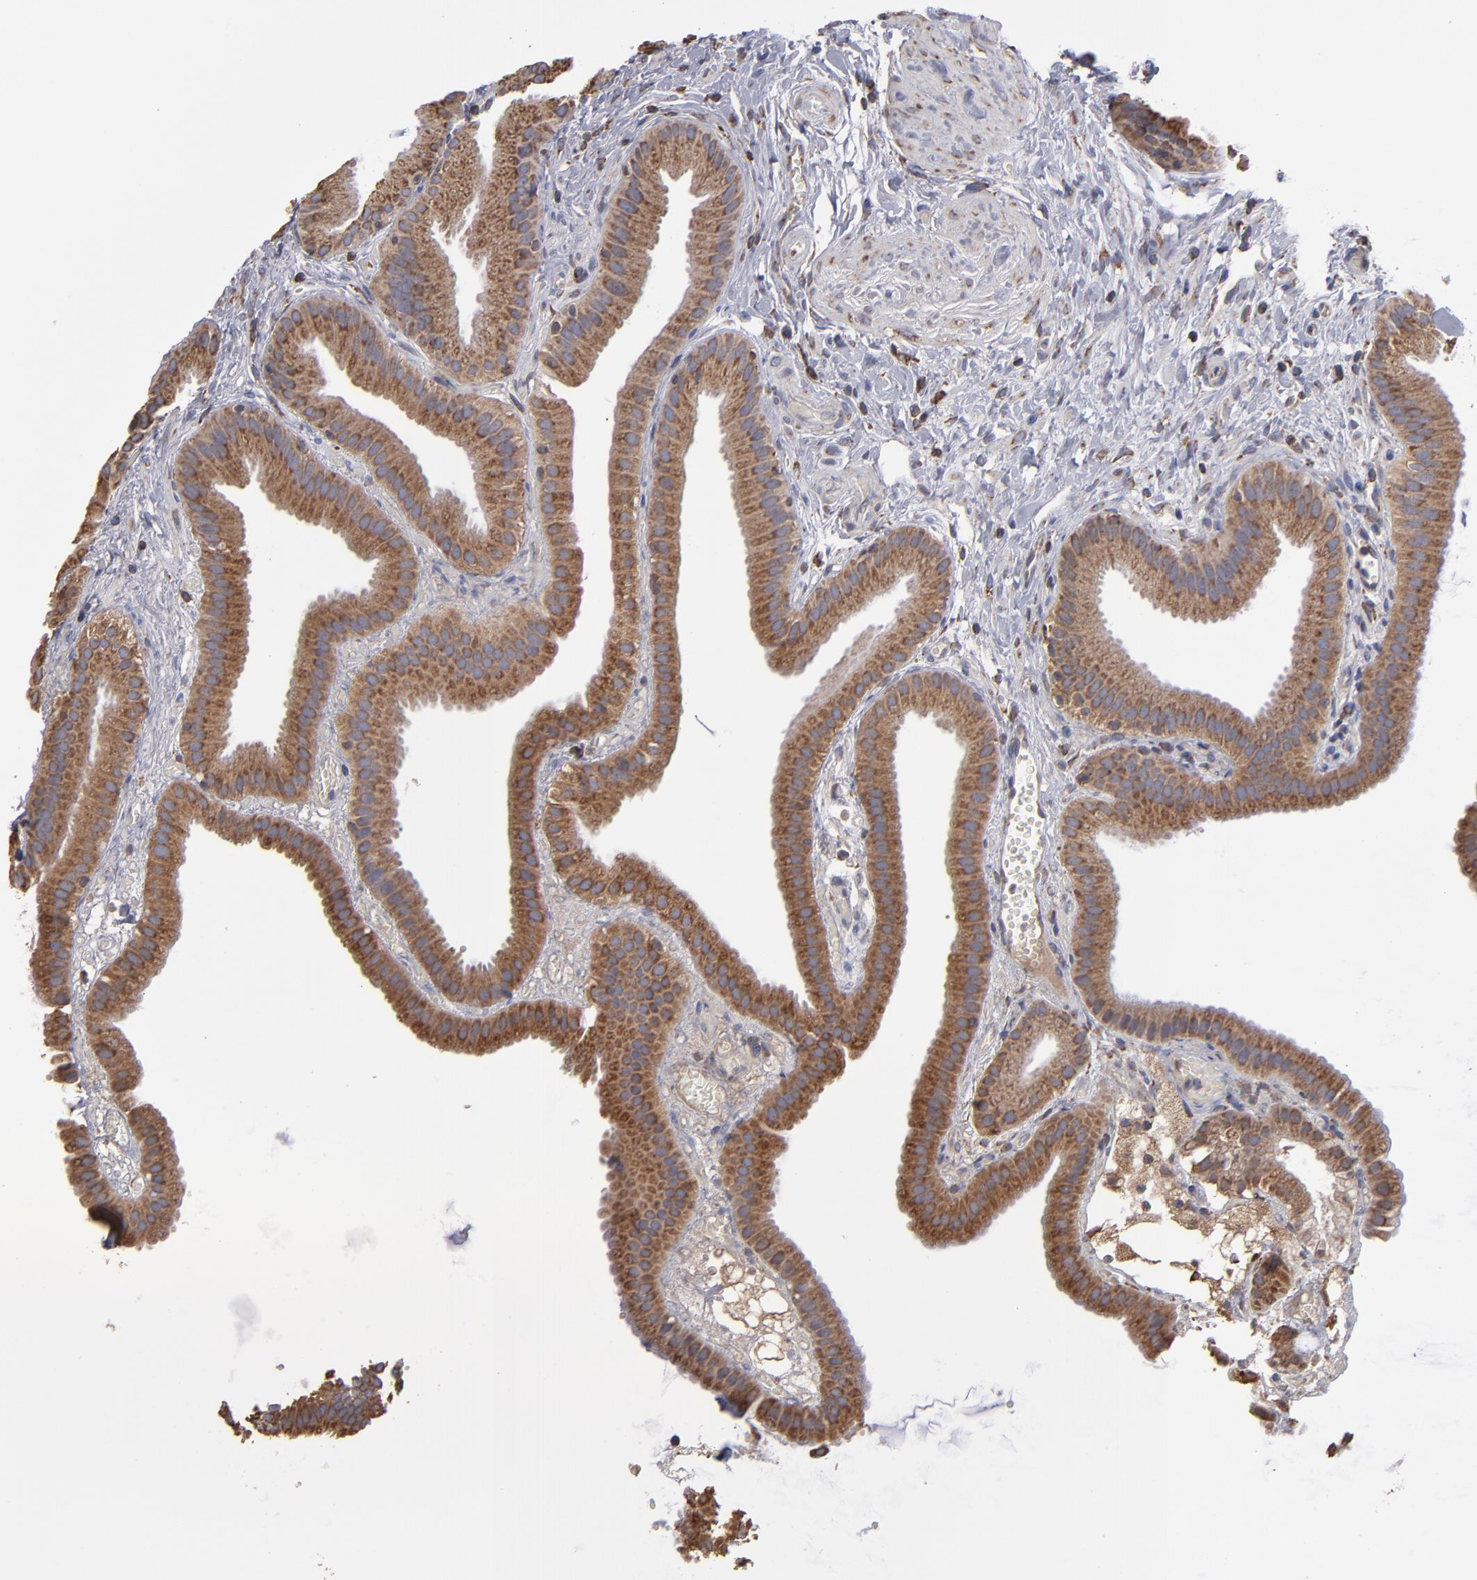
{"staining": {"intensity": "strong", "quantity": ">75%", "location": "cytoplasmic/membranous"}, "tissue": "gallbladder", "cell_type": "Glandular cells", "image_type": "normal", "snomed": [{"axis": "morphology", "description": "Normal tissue, NOS"}, {"axis": "topography", "description": "Gallbladder"}], "caption": "The image shows staining of benign gallbladder, revealing strong cytoplasmic/membranous protein positivity (brown color) within glandular cells.", "gene": "SND1", "patient": {"sex": "female", "age": 63}}